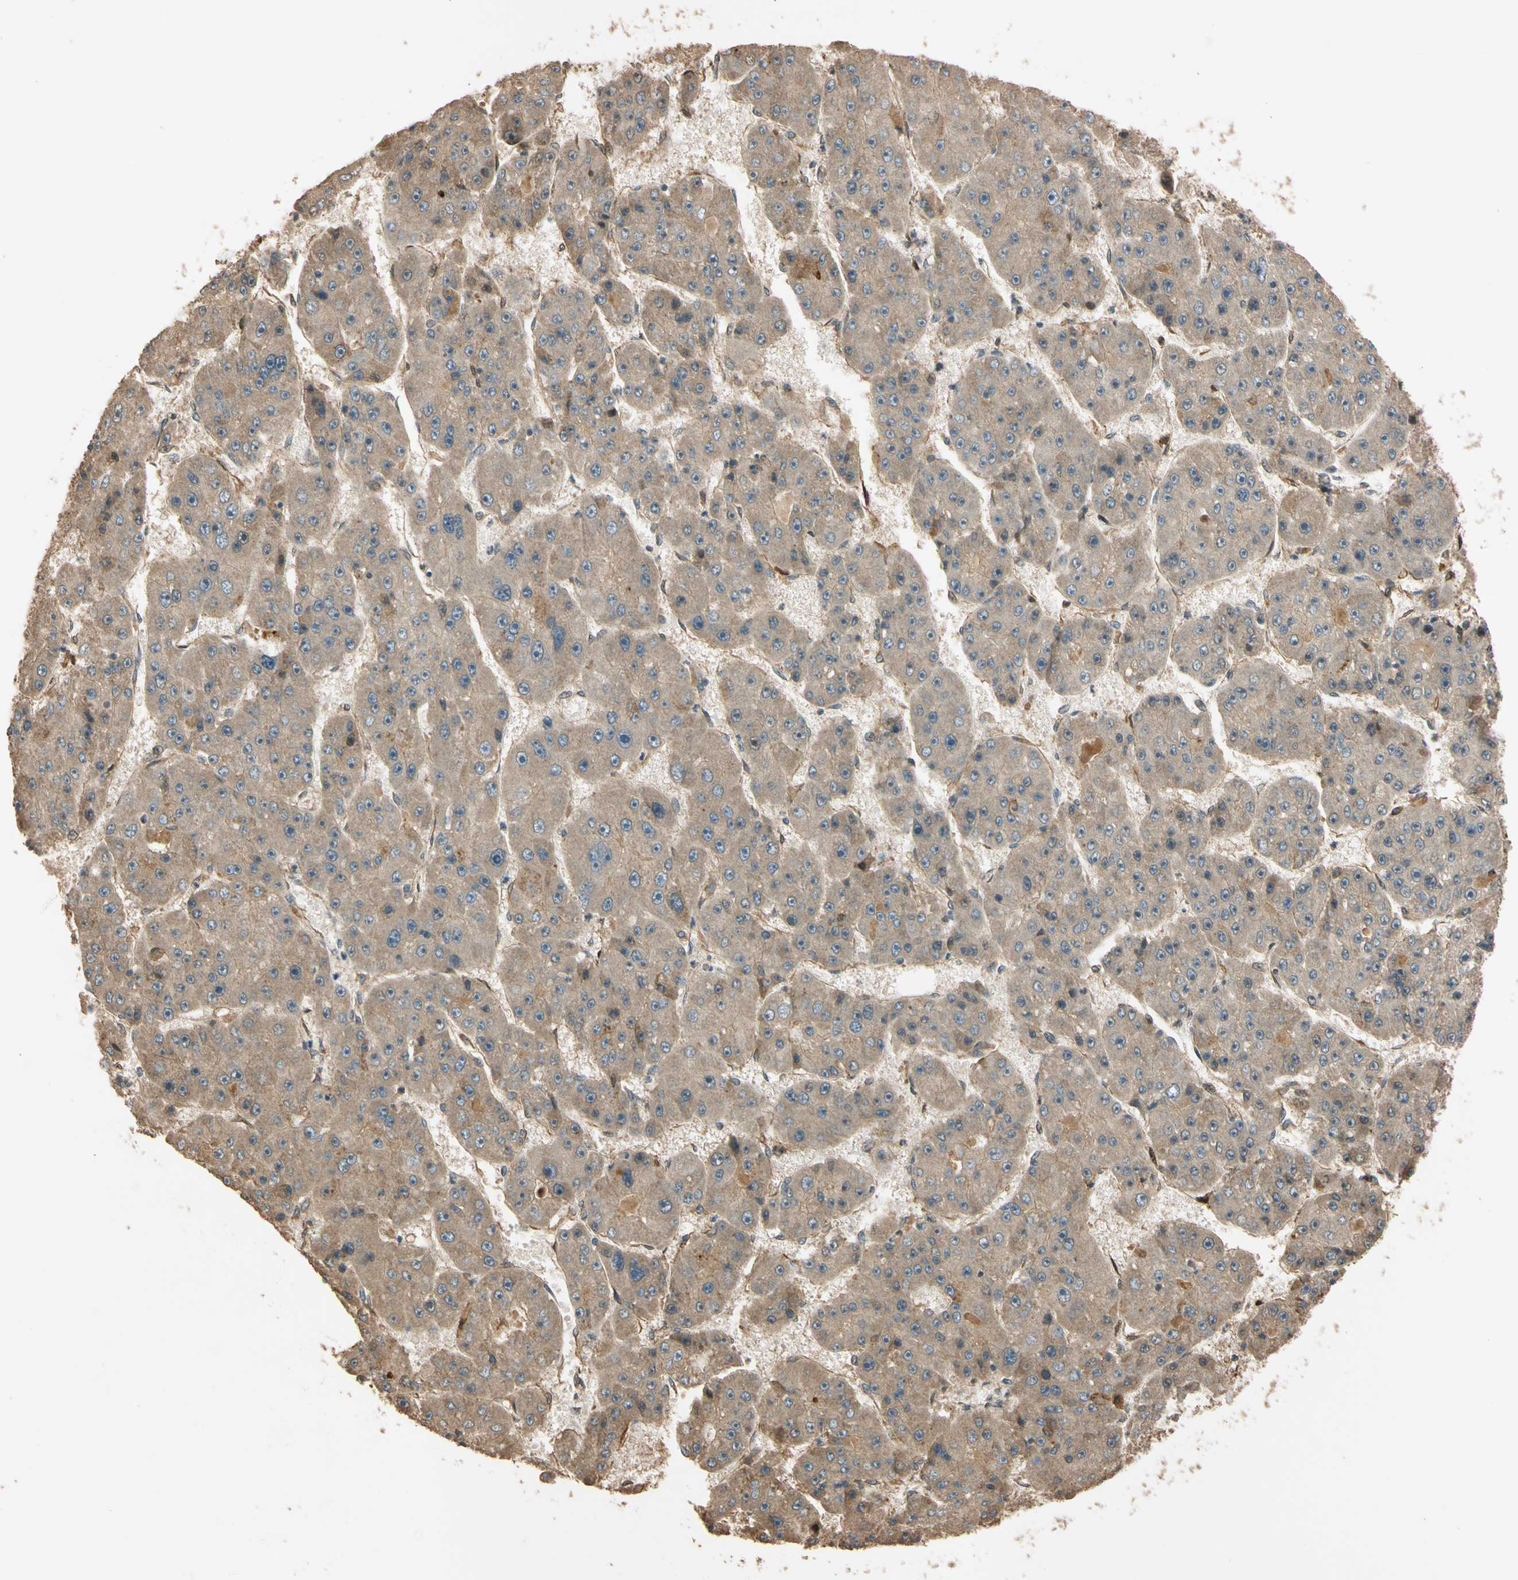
{"staining": {"intensity": "weak", "quantity": ">75%", "location": "cytoplasmic/membranous"}, "tissue": "liver cancer", "cell_type": "Tumor cells", "image_type": "cancer", "snomed": [{"axis": "morphology", "description": "Carcinoma, Hepatocellular, NOS"}, {"axis": "topography", "description": "Liver"}], "caption": "The immunohistochemical stain shows weak cytoplasmic/membranous staining in tumor cells of liver cancer tissue.", "gene": "MGRN1", "patient": {"sex": "female", "age": 61}}